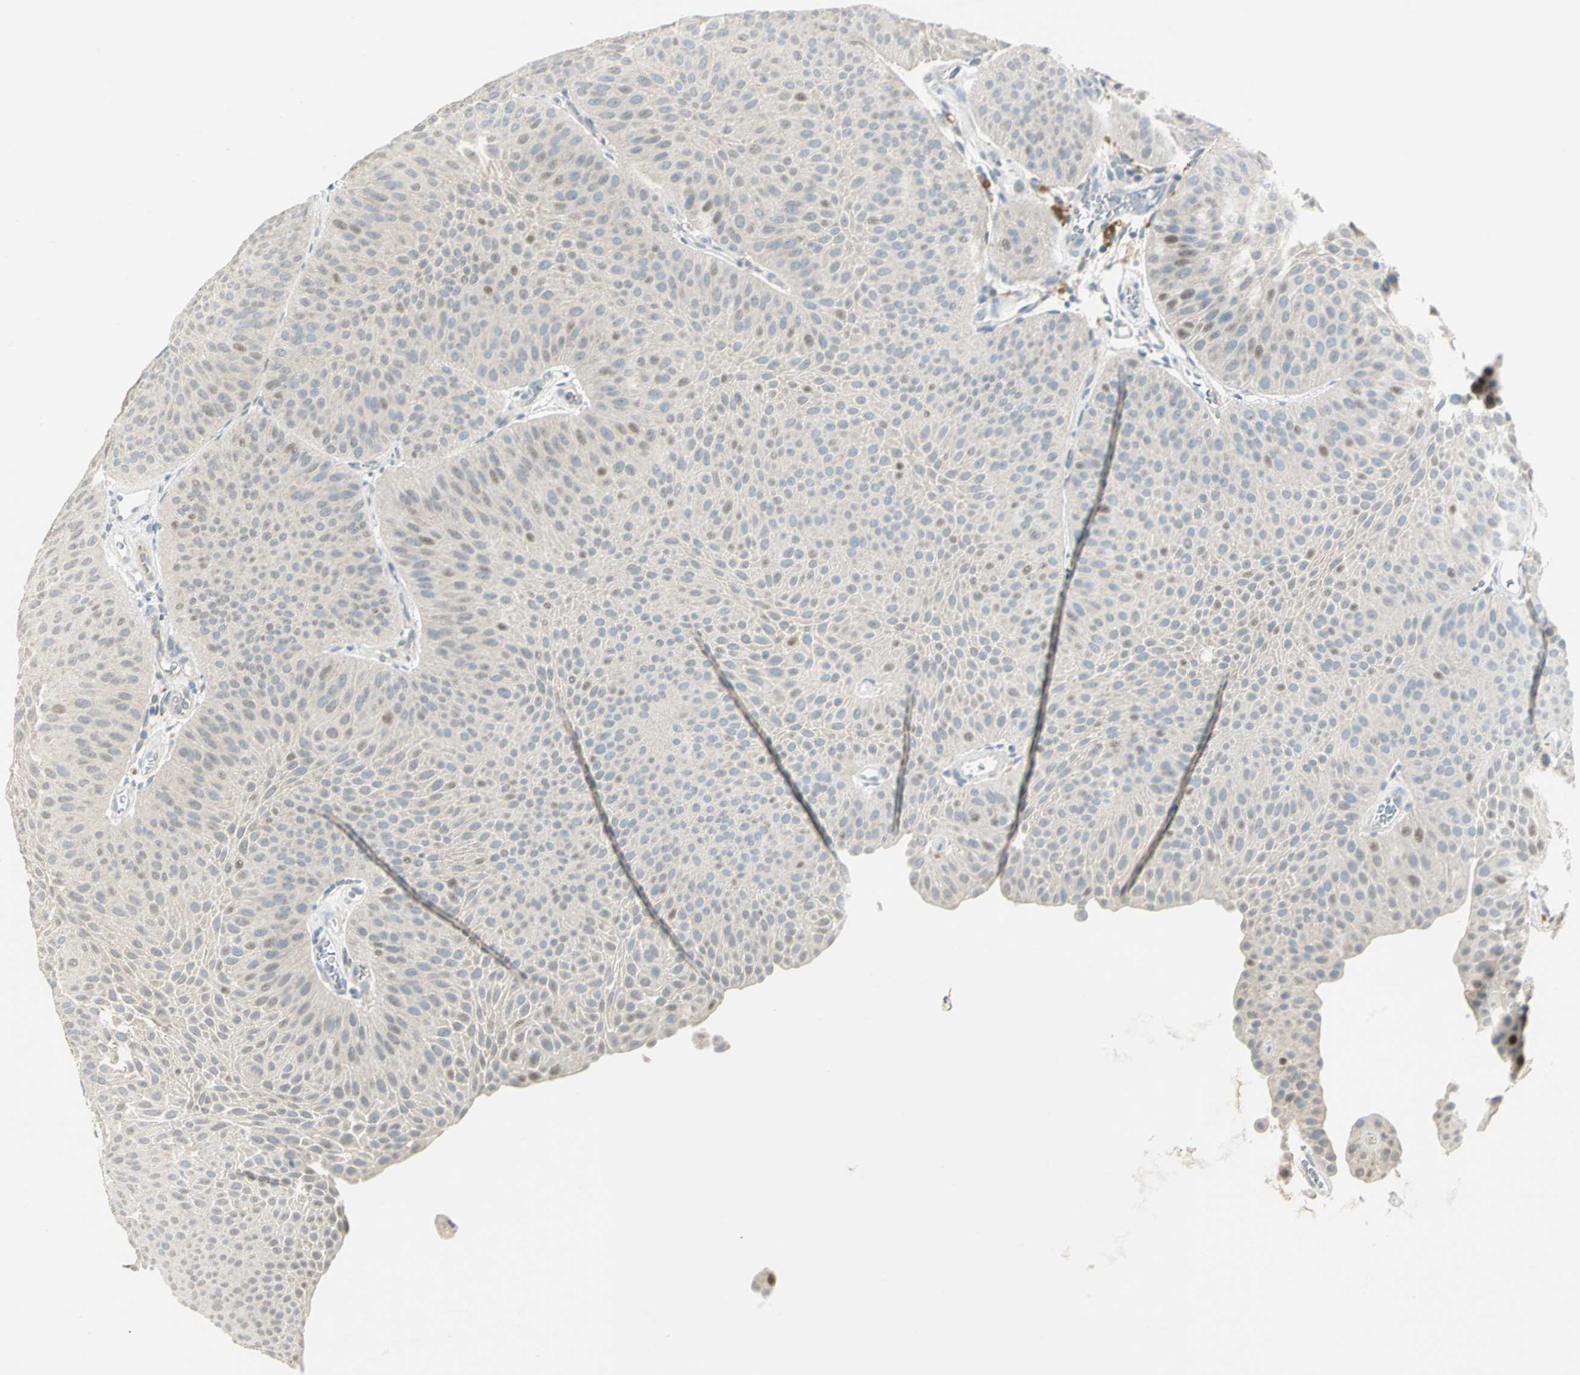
{"staining": {"intensity": "weak", "quantity": "25%-75%", "location": "cytoplasmic/membranous"}, "tissue": "urothelial cancer", "cell_type": "Tumor cells", "image_type": "cancer", "snomed": [{"axis": "morphology", "description": "Urothelial carcinoma, Low grade"}, {"axis": "topography", "description": "Urinary bladder"}], "caption": "Urothelial cancer stained with a brown dye reveals weak cytoplasmic/membranous positive positivity in approximately 25%-75% of tumor cells.", "gene": "PROC", "patient": {"sex": "female", "age": 60}}